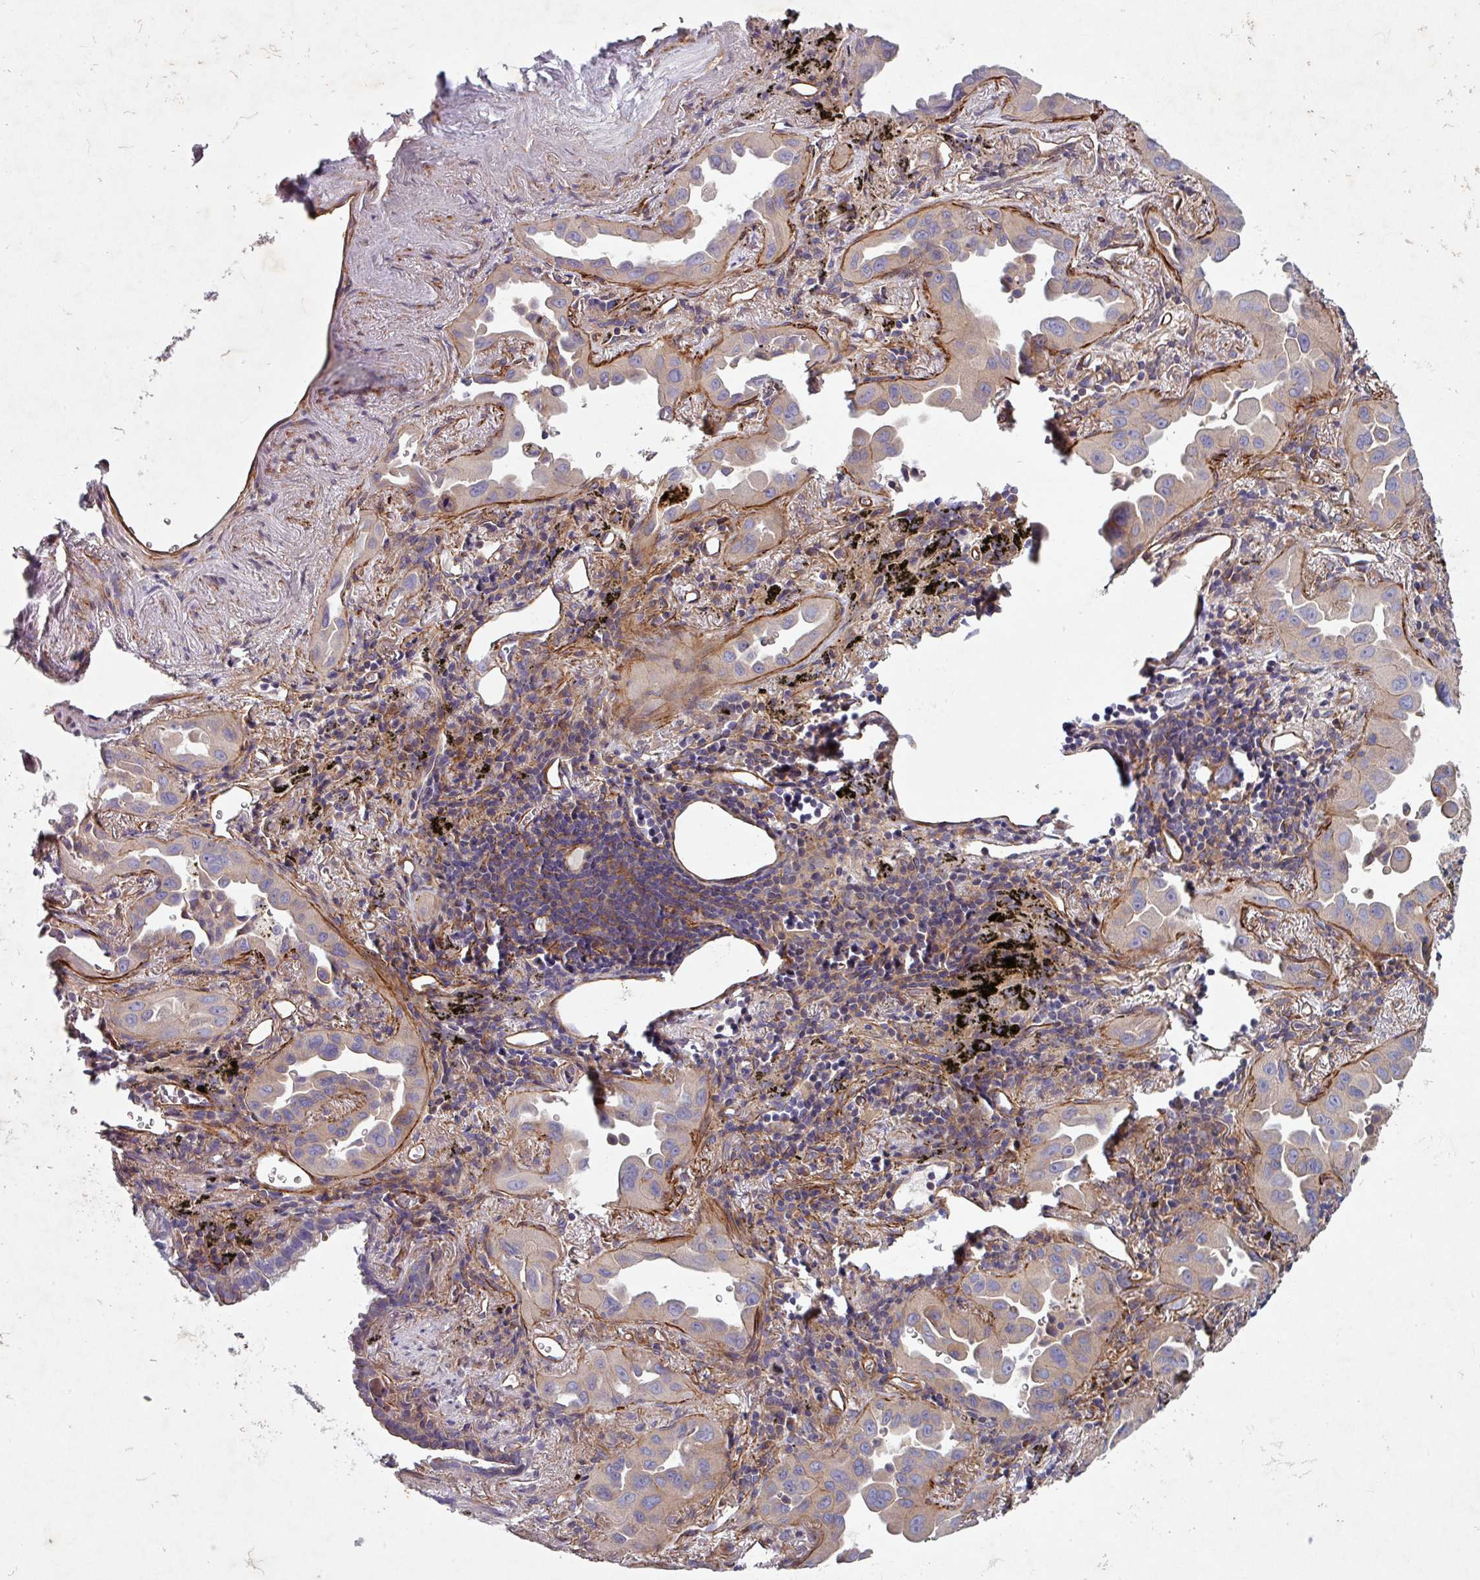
{"staining": {"intensity": "weak", "quantity": "25%-75%", "location": "cytoplasmic/membranous"}, "tissue": "lung cancer", "cell_type": "Tumor cells", "image_type": "cancer", "snomed": [{"axis": "morphology", "description": "Adenocarcinoma, NOS"}, {"axis": "topography", "description": "Lung"}], "caption": "Protein expression analysis of human lung adenocarcinoma reveals weak cytoplasmic/membranous staining in approximately 25%-75% of tumor cells.", "gene": "ATP2C2", "patient": {"sex": "male", "age": 68}}